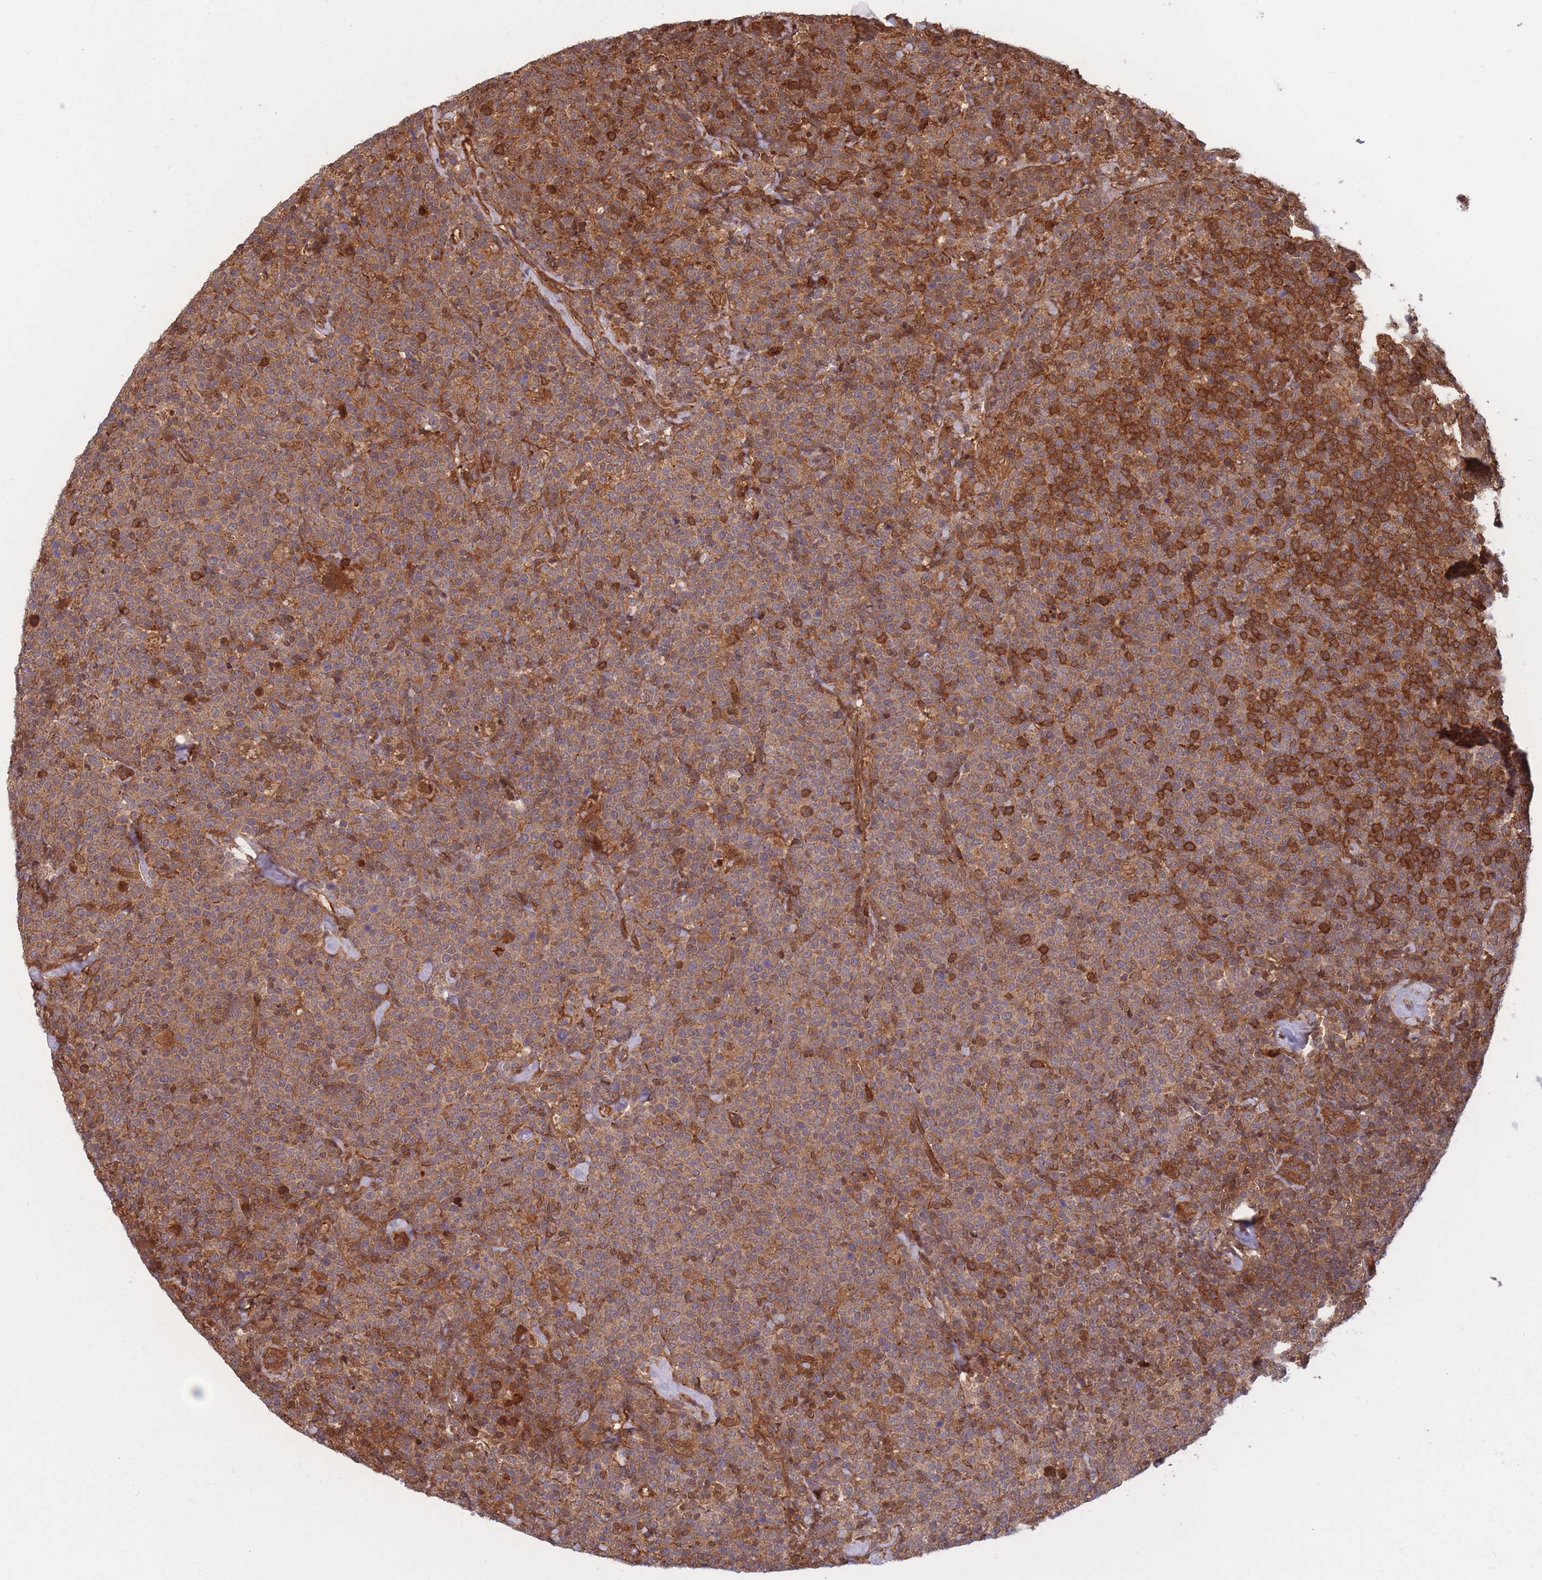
{"staining": {"intensity": "moderate", "quantity": ">75%", "location": "cytoplasmic/membranous"}, "tissue": "lymphoma", "cell_type": "Tumor cells", "image_type": "cancer", "snomed": [{"axis": "morphology", "description": "Malignant lymphoma, non-Hodgkin's type, High grade"}, {"axis": "topography", "description": "Lymph node"}], "caption": "Protein staining of malignant lymphoma, non-Hodgkin's type (high-grade) tissue shows moderate cytoplasmic/membranous expression in approximately >75% of tumor cells.", "gene": "PODXL2", "patient": {"sex": "male", "age": 61}}